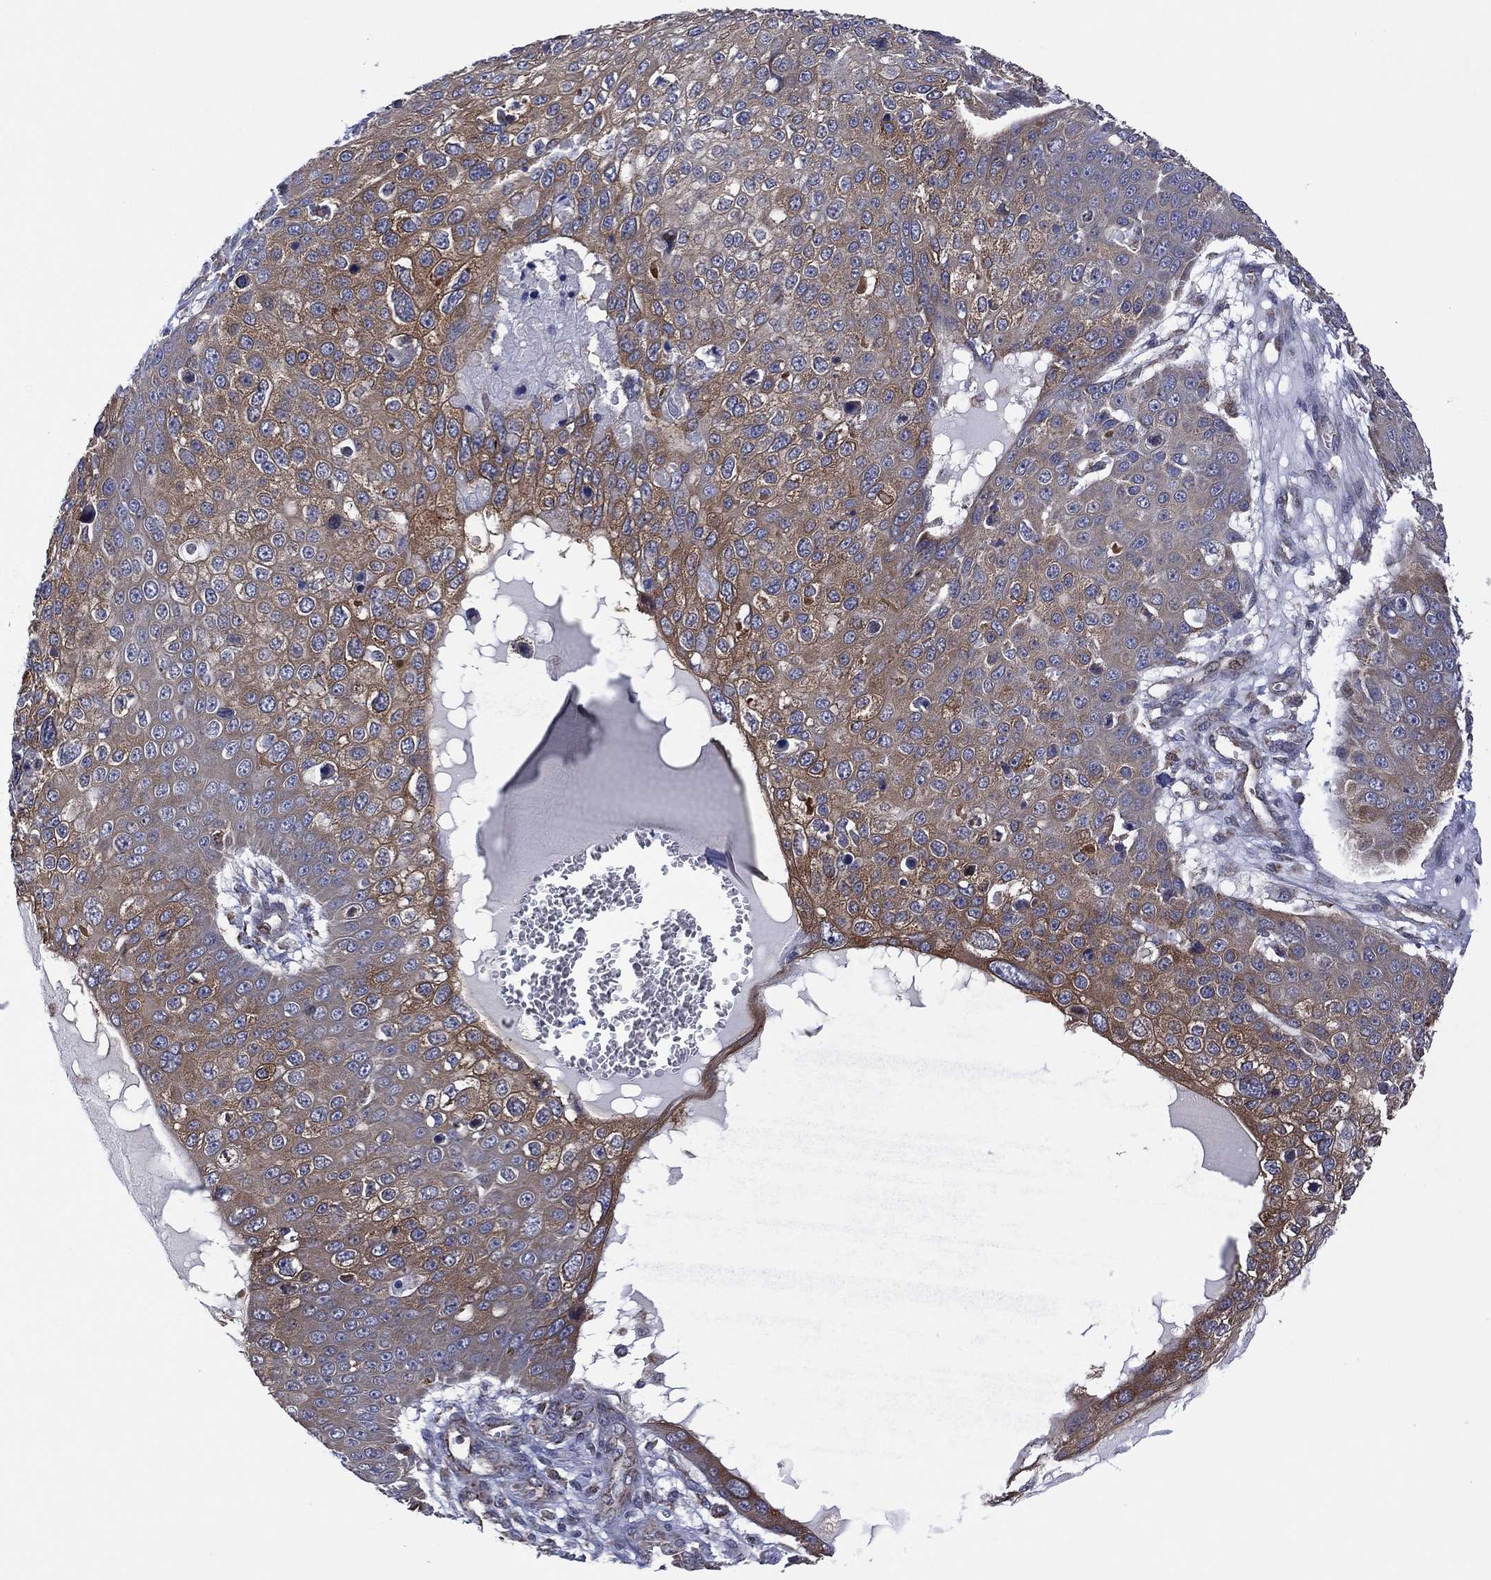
{"staining": {"intensity": "moderate", "quantity": "<25%", "location": "cytoplasmic/membranous"}, "tissue": "skin cancer", "cell_type": "Tumor cells", "image_type": "cancer", "snomed": [{"axis": "morphology", "description": "Squamous cell carcinoma, NOS"}, {"axis": "topography", "description": "Skin"}], "caption": "Tumor cells show low levels of moderate cytoplasmic/membranous staining in about <25% of cells in human skin cancer. (IHC, brightfield microscopy, high magnification).", "gene": "PIDD1", "patient": {"sex": "male", "age": 71}}